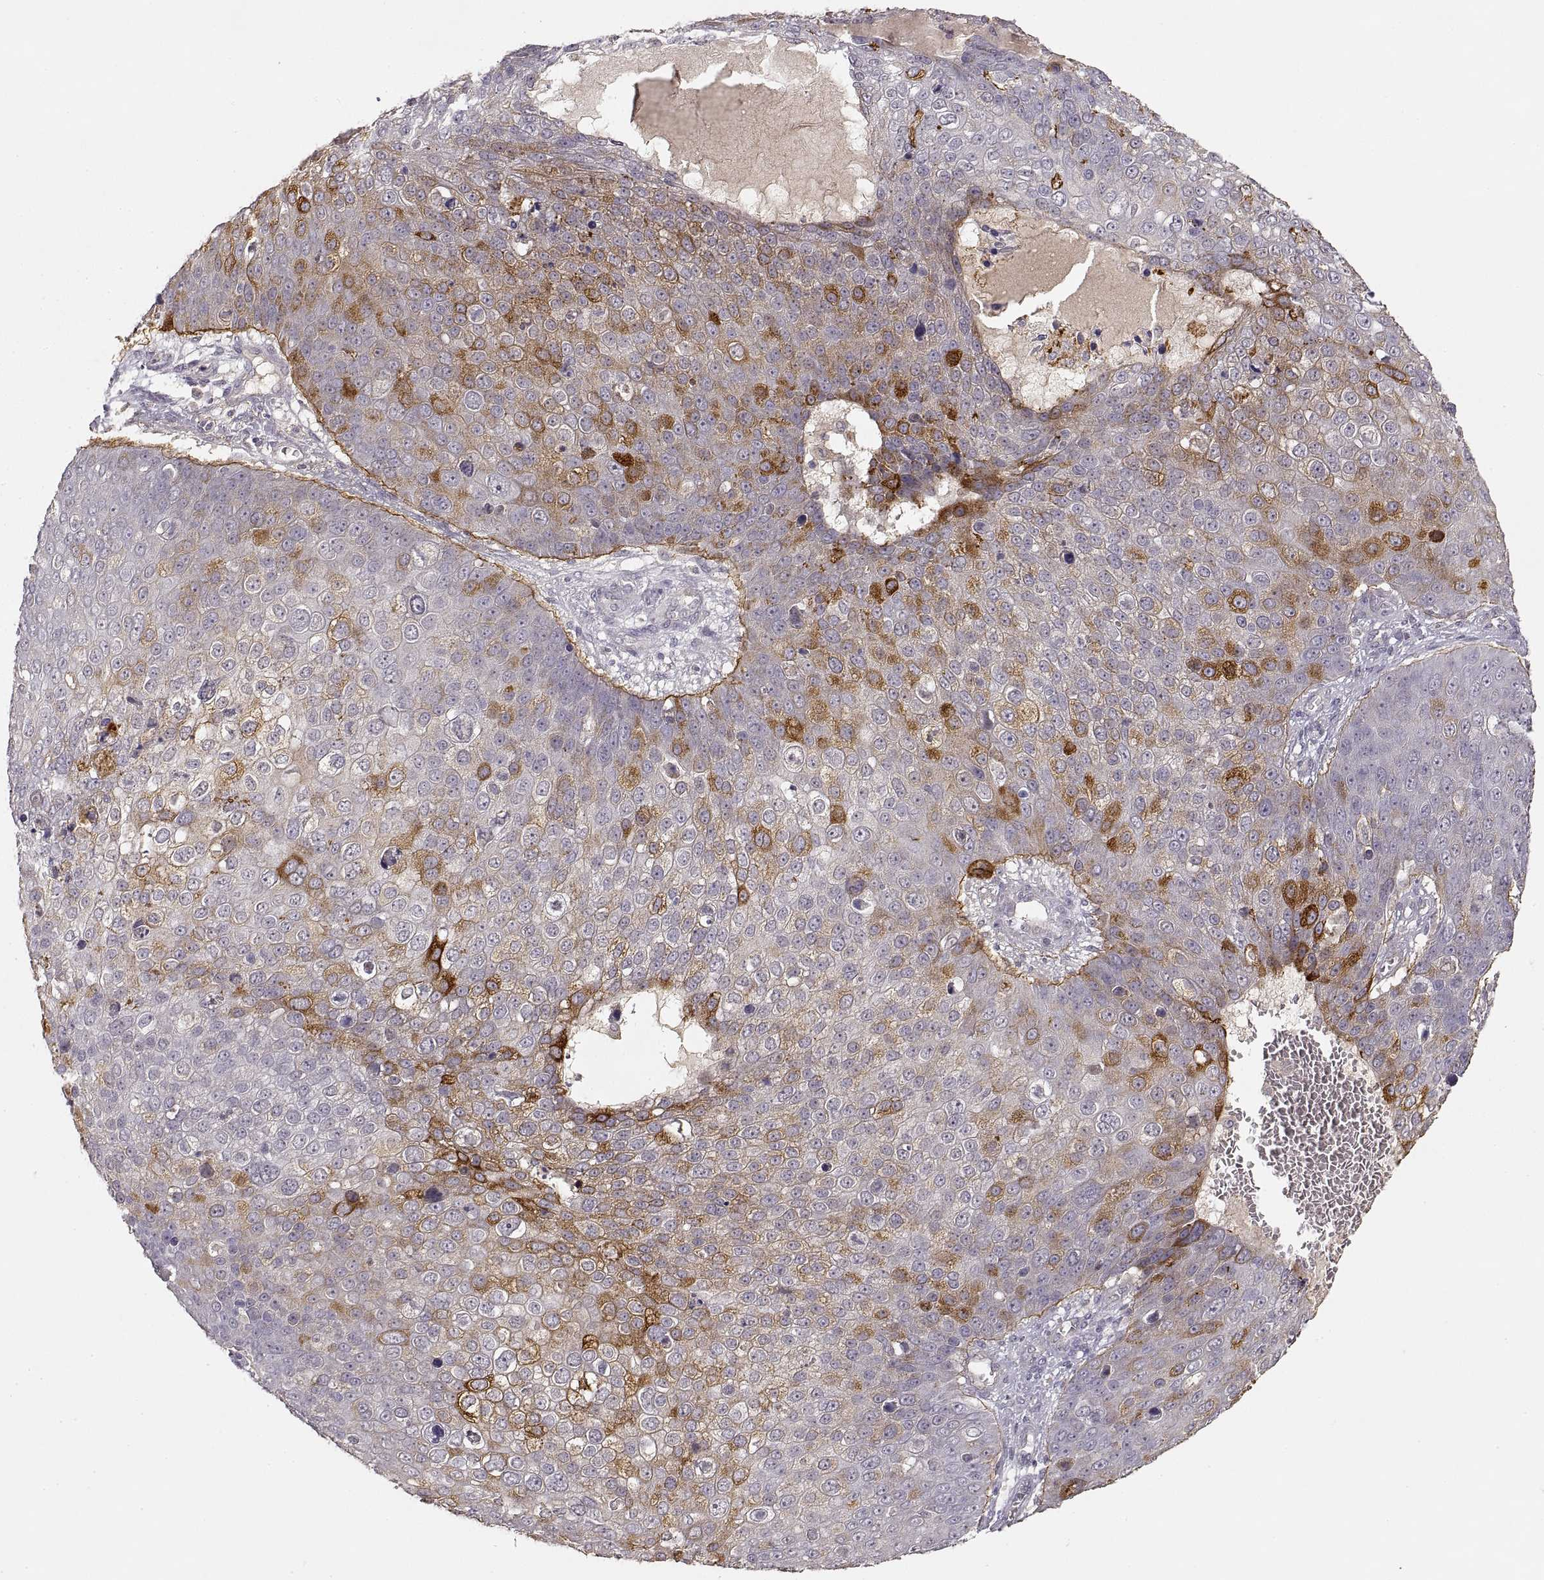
{"staining": {"intensity": "strong", "quantity": "<25%", "location": "cytoplasmic/membranous"}, "tissue": "skin cancer", "cell_type": "Tumor cells", "image_type": "cancer", "snomed": [{"axis": "morphology", "description": "Squamous cell carcinoma, NOS"}, {"axis": "topography", "description": "Skin"}], "caption": "Tumor cells demonstrate medium levels of strong cytoplasmic/membranous staining in approximately <25% of cells in human skin cancer. Using DAB (brown) and hematoxylin (blue) stains, captured at high magnification using brightfield microscopy.", "gene": "LAMC2", "patient": {"sex": "male", "age": 71}}